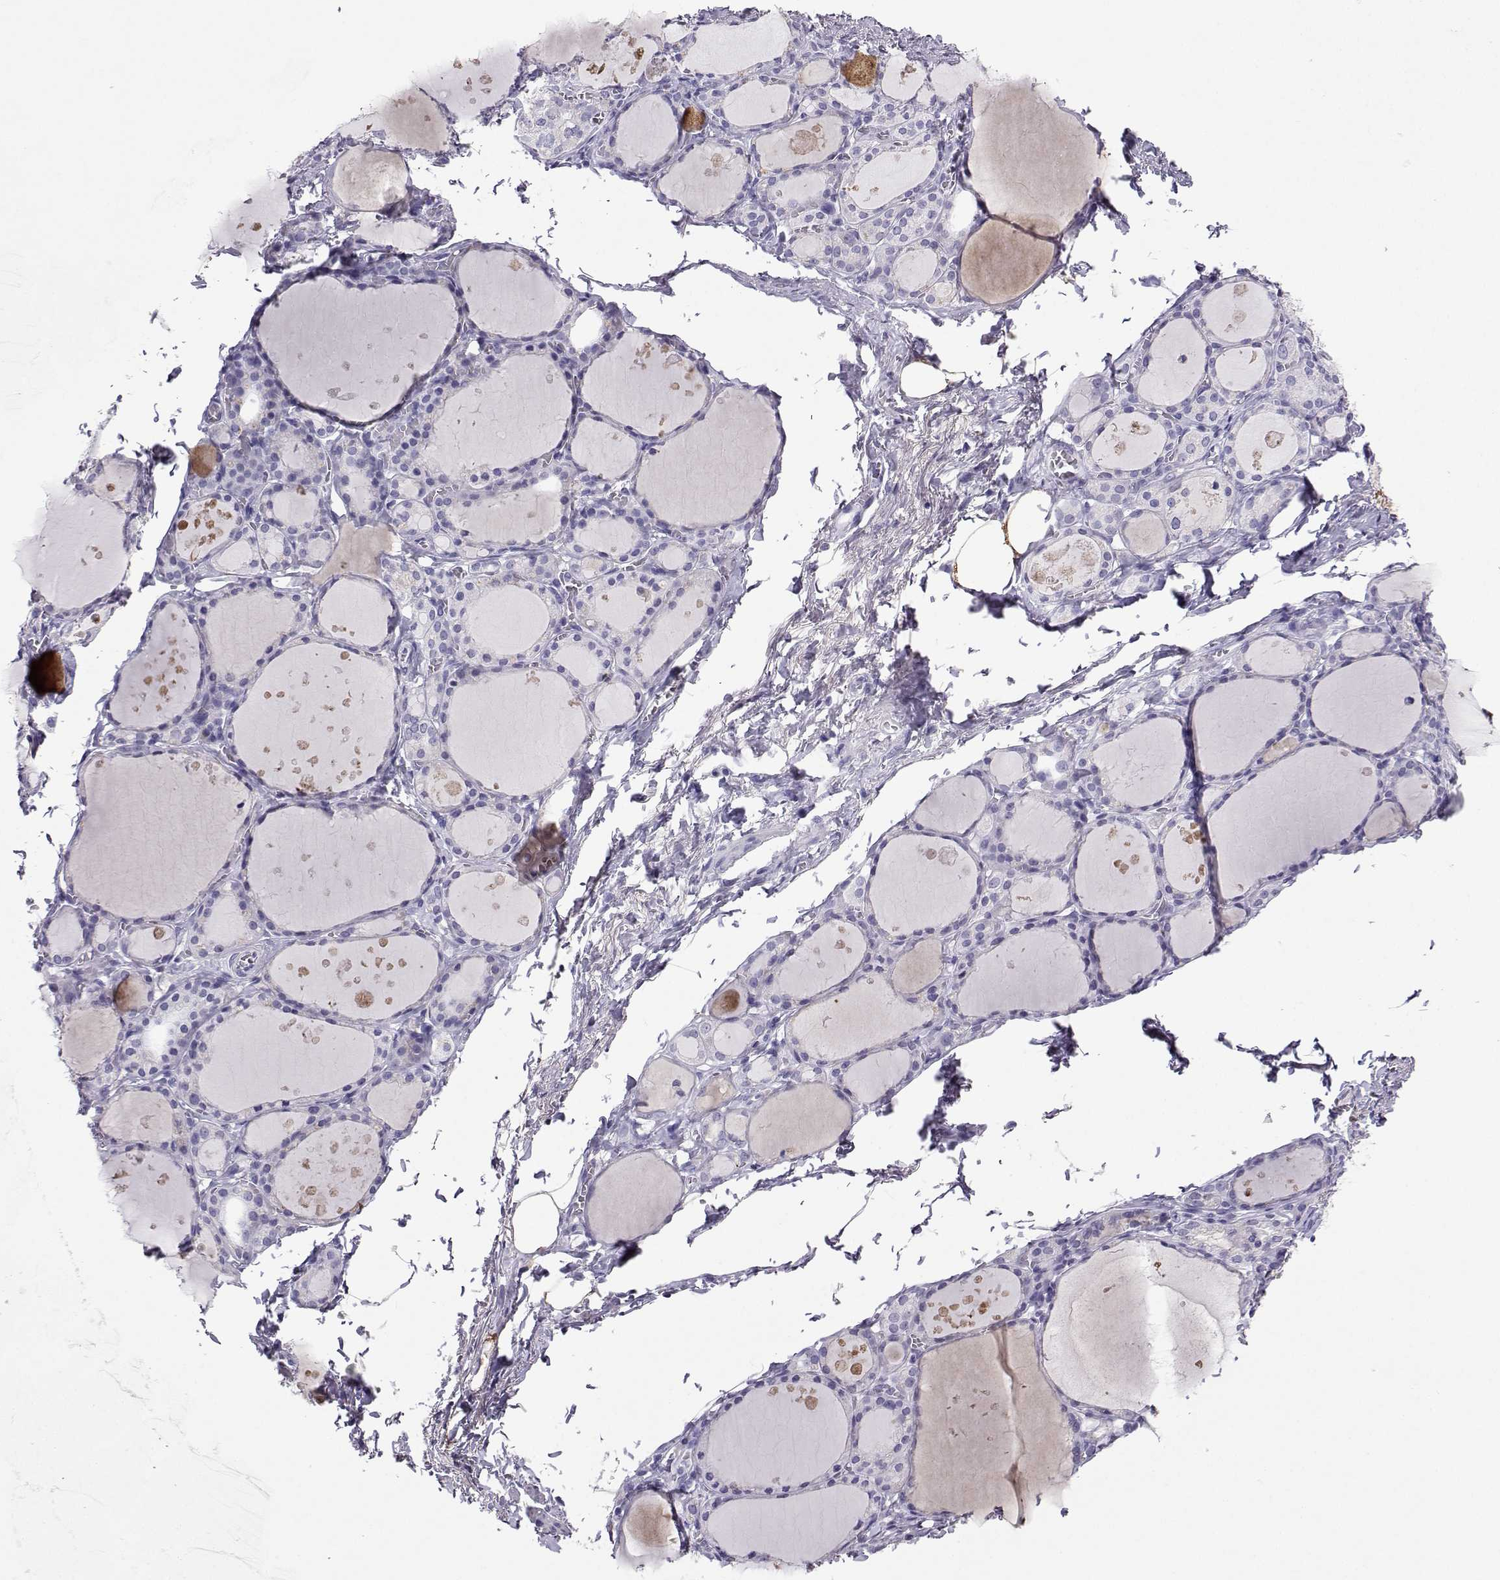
{"staining": {"intensity": "negative", "quantity": "none", "location": "none"}, "tissue": "thyroid gland", "cell_type": "Glandular cells", "image_type": "normal", "snomed": [{"axis": "morphology", "description": "Normal tissue, NOS"}, {"axis": "topography", "description": "Thyroid gland"}], "caption": "Human thyroid gland stained for a protein using IHC shows no positivity in glandular cells.", "gene": "GRIK4", "patient": {"sex": "male", "age": 68}}